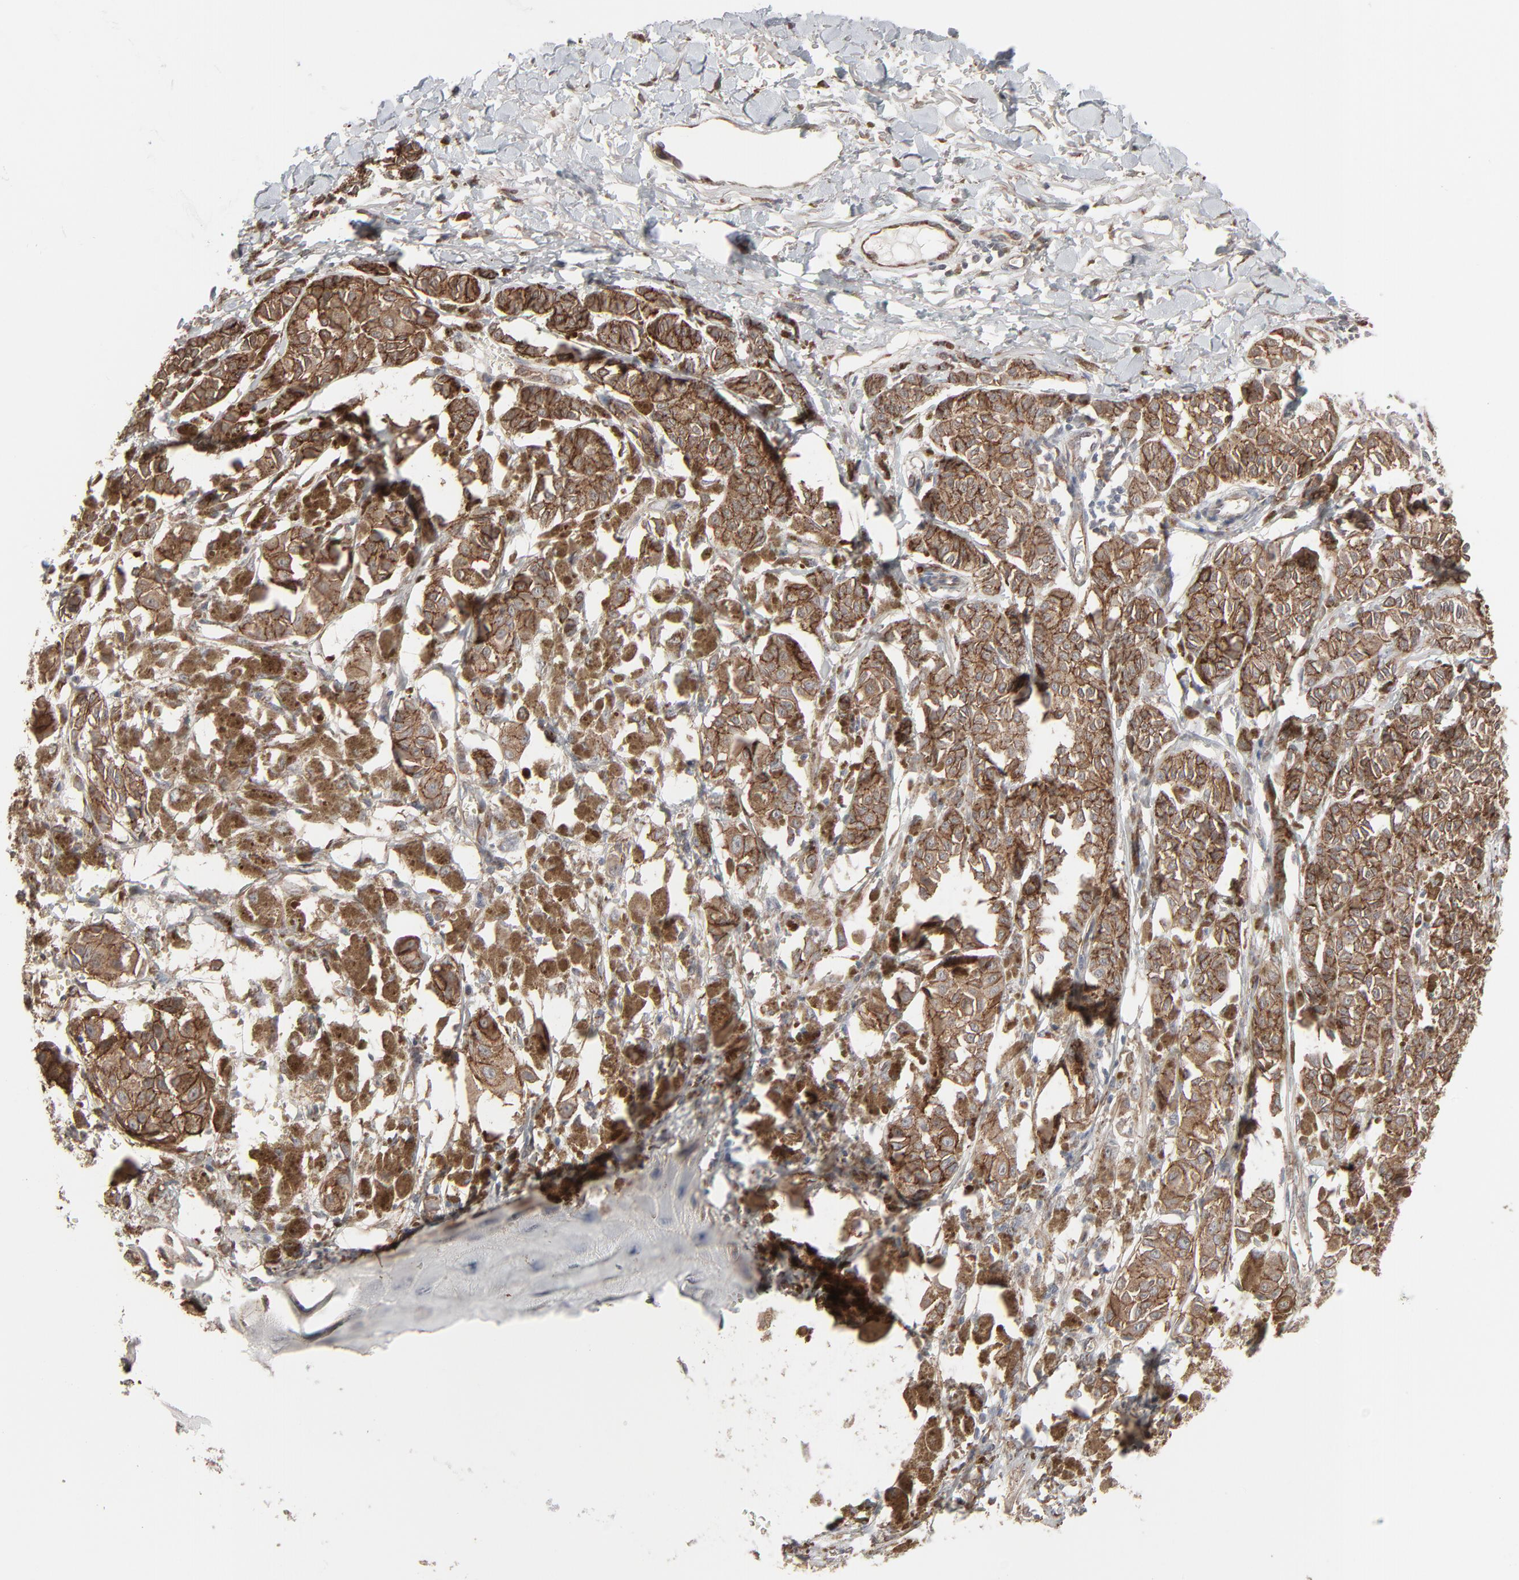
{"staining": {"intensity": "strong", "quantity": ">75%", "location": "cytoplasmic/membranous"}, "tissue": "melanoma", "cell_type": "Tumor cells", "image_type": "cancer", "snomed": [{"axis": "morphology", "description": "Malignant melanoma, NOS"}, {"axis": "topography", "description": "Skin"}], "caption": "A high-resolution histopathology image shows immunohistochemistry (IHC) staining of malignant melanoma, which displays strong cytoplasmic/membranous expression in approximately >75% of tumor cells.", "gene": "CTNND1", "patient": {"sex": "male", "age": 76}}